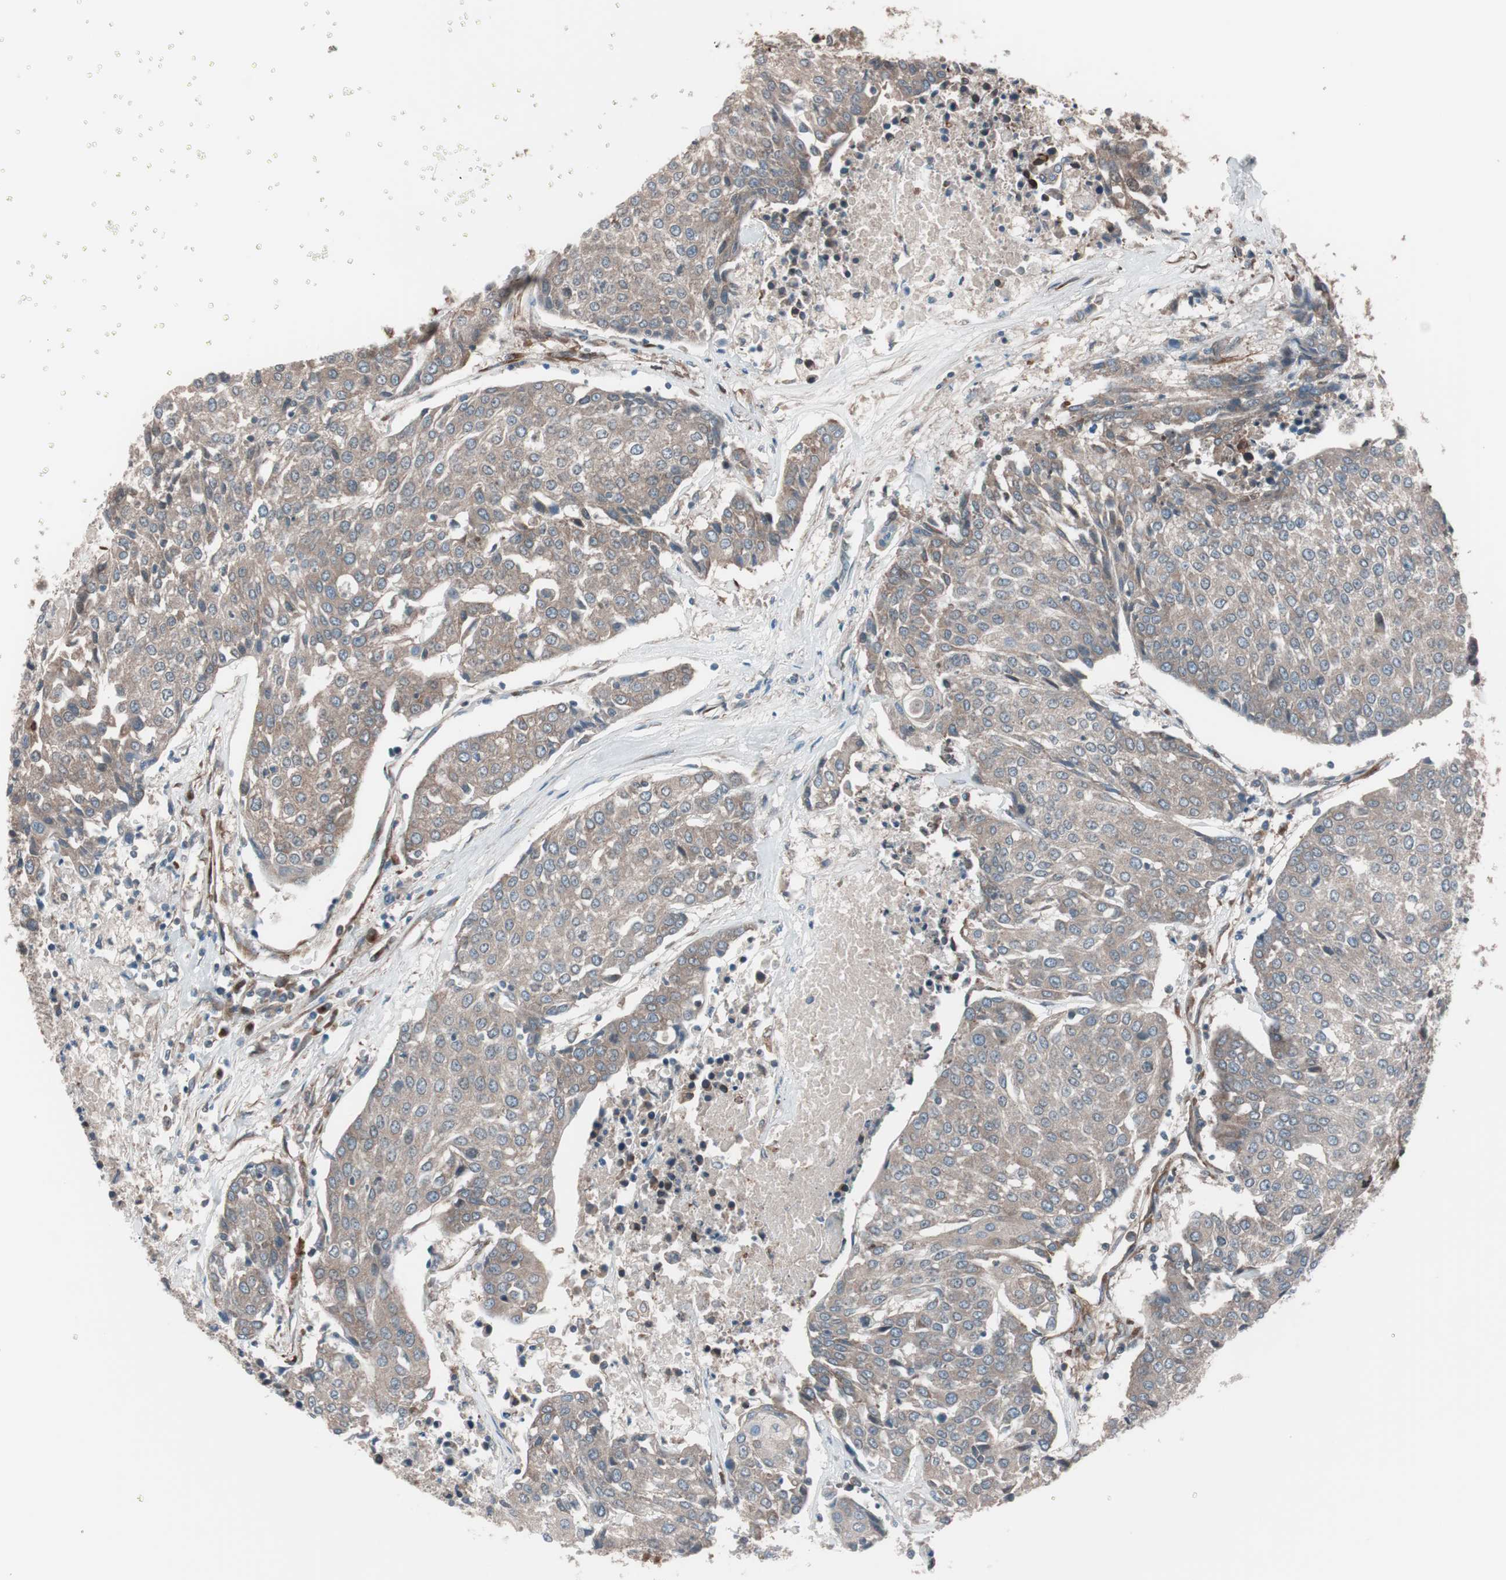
{"staining": {"intensity": "moderate", "quantity": ">75%", "location": "cytoplasmic/membranous"}, "tissue": "urothelial cancer", "cell_type": "Tumor cells", "image_type": "cancer", "snomed": [{"axis": "morphology", "description": "Urothelial carcinoma, High grade"}, {"axis": "topography", "description": "Urinary bladder"}], "caption": "Immunohistochemical staining of human high-grade urothelial carcinoma reveals medium levels of moderate cytoplasmic/membranous protein expression in about >75% of tumor cells.", "gene": "SEC31A", "patient": {"sex": "female", "age": 85}}